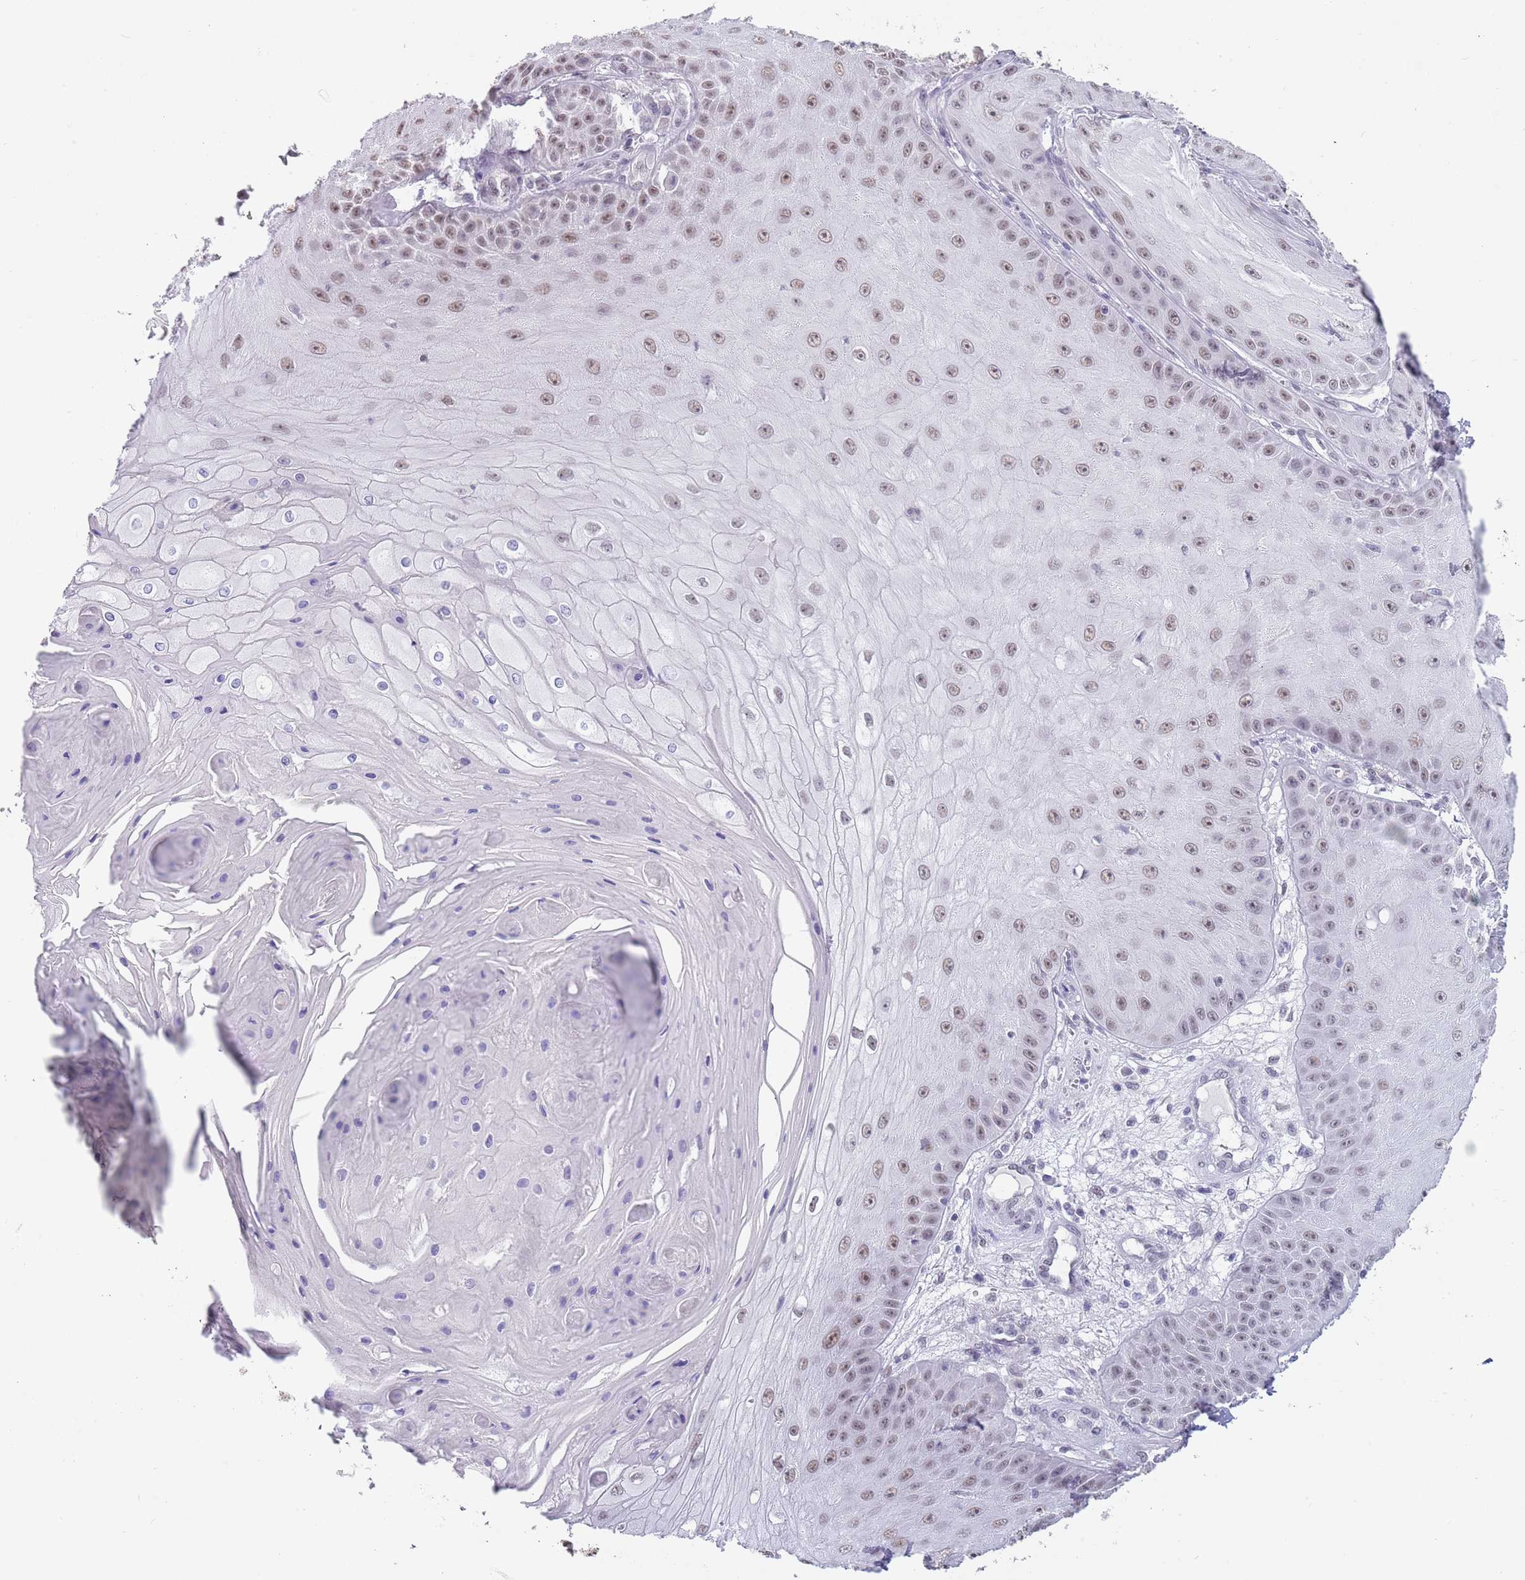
{"staining": {"intensity": "weak", "quantity": ">75%", "location": "nuclear"}, "tissue": "skin cancer", "cell_type": "Tumor cells", "image_type": "cancer", "snomed": [{"axis": "morphology", "description": "Squamous cell carcinoma, NOS"}, {"axis": "topography", "description": "Skin"}], "caption": "Skin cancer (squamous cell carcinoma) stained for a protein displays weak nuclear positivity in tumor cells.", "gene": "SEPHS2", "patient": {"sex": "male", "age": 70}}